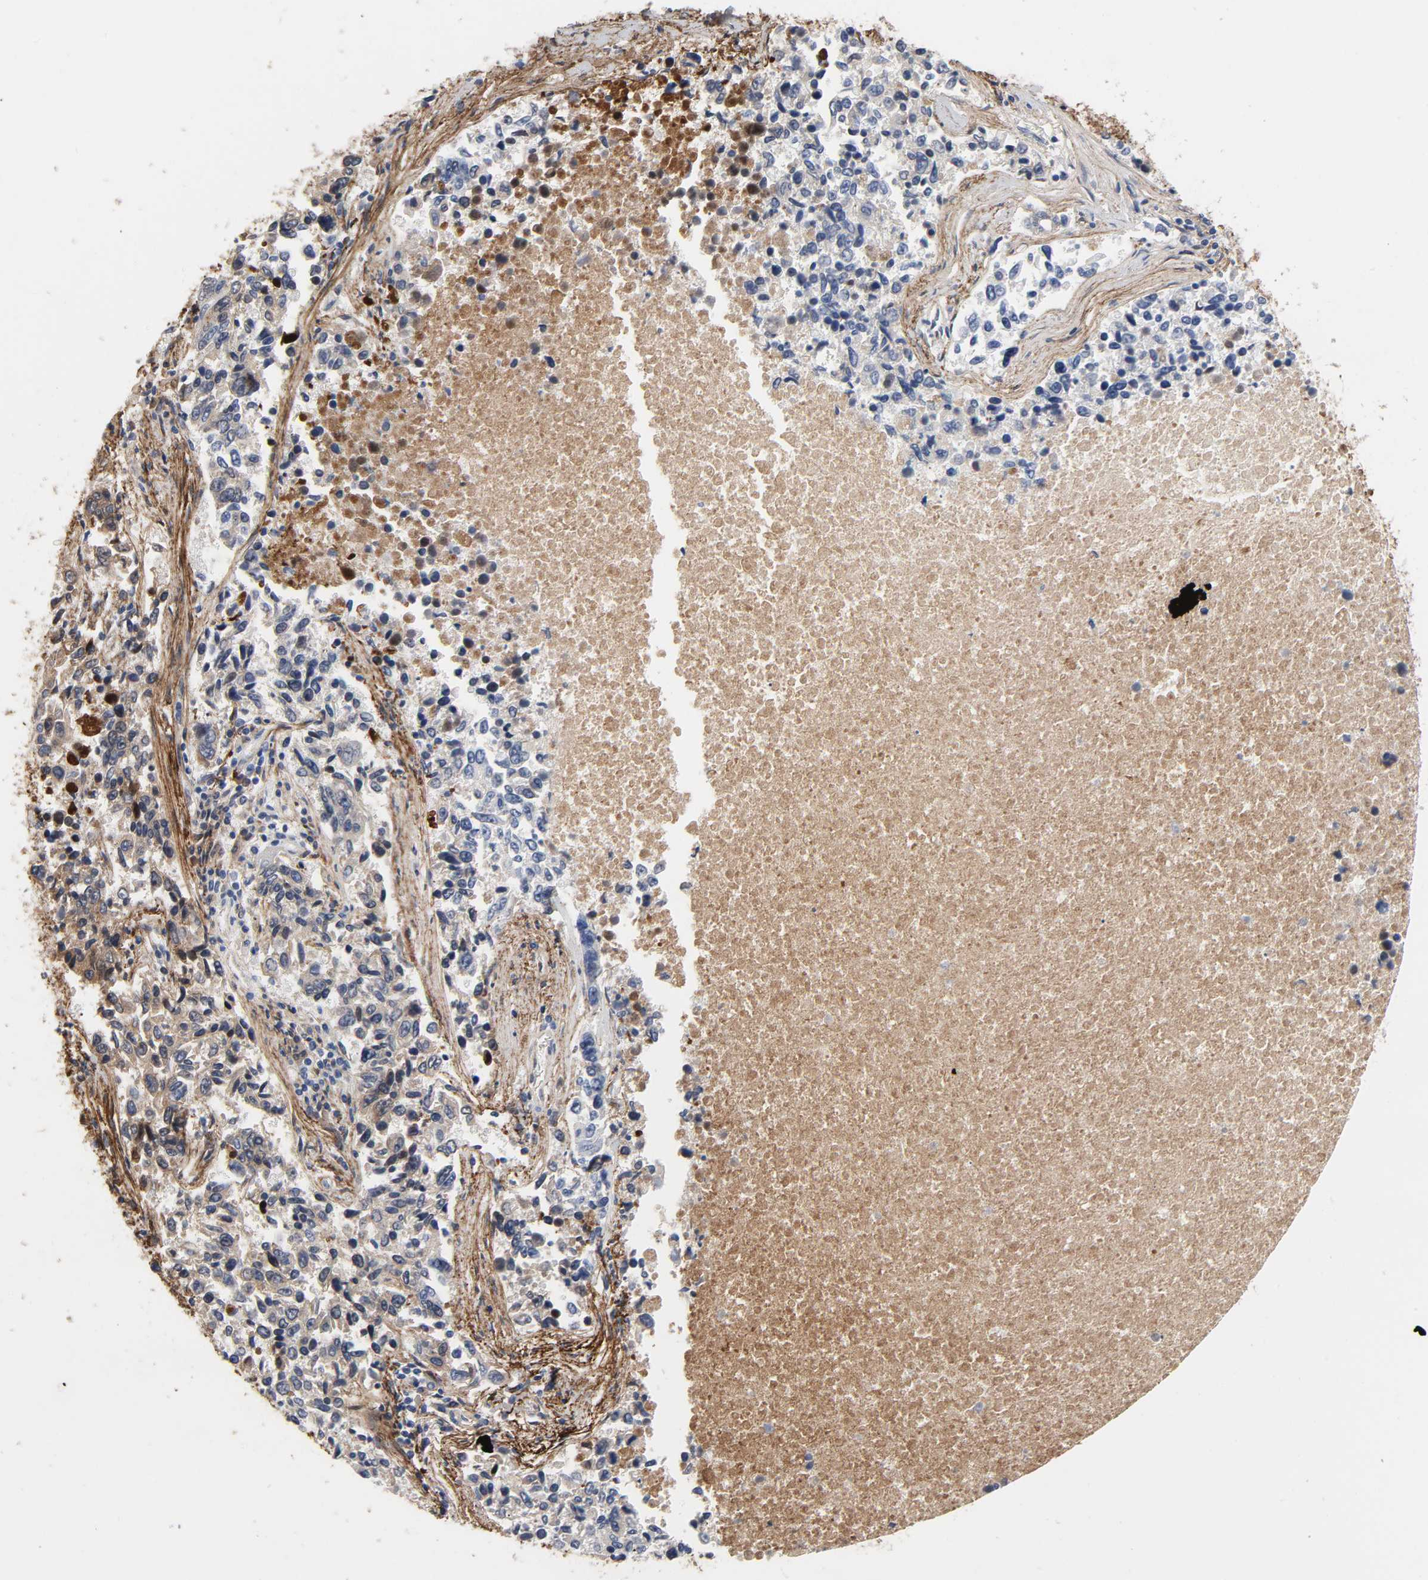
{"staining": {"intensity": "negative", "quantity": "none", "location": "none"}, "tissue": "lung cancer", "cell_type": "Tumor cells", "image_type": "cancer", "snomed": [{"axis": "morphology", "description": "Adenocarcinoma, NOS"}, {"axis": "topography", "description": "Lung"}], "caption": "High magnification brightfield microscopy of lung cancer stained with DAB (3,3'-diaminobenzidine) (brown) and counterstained with hematoxylin (blue): tumor cells show no significant expression.", "gene": "FBLN1", "patient": {"sex": "male", "age": 84}}